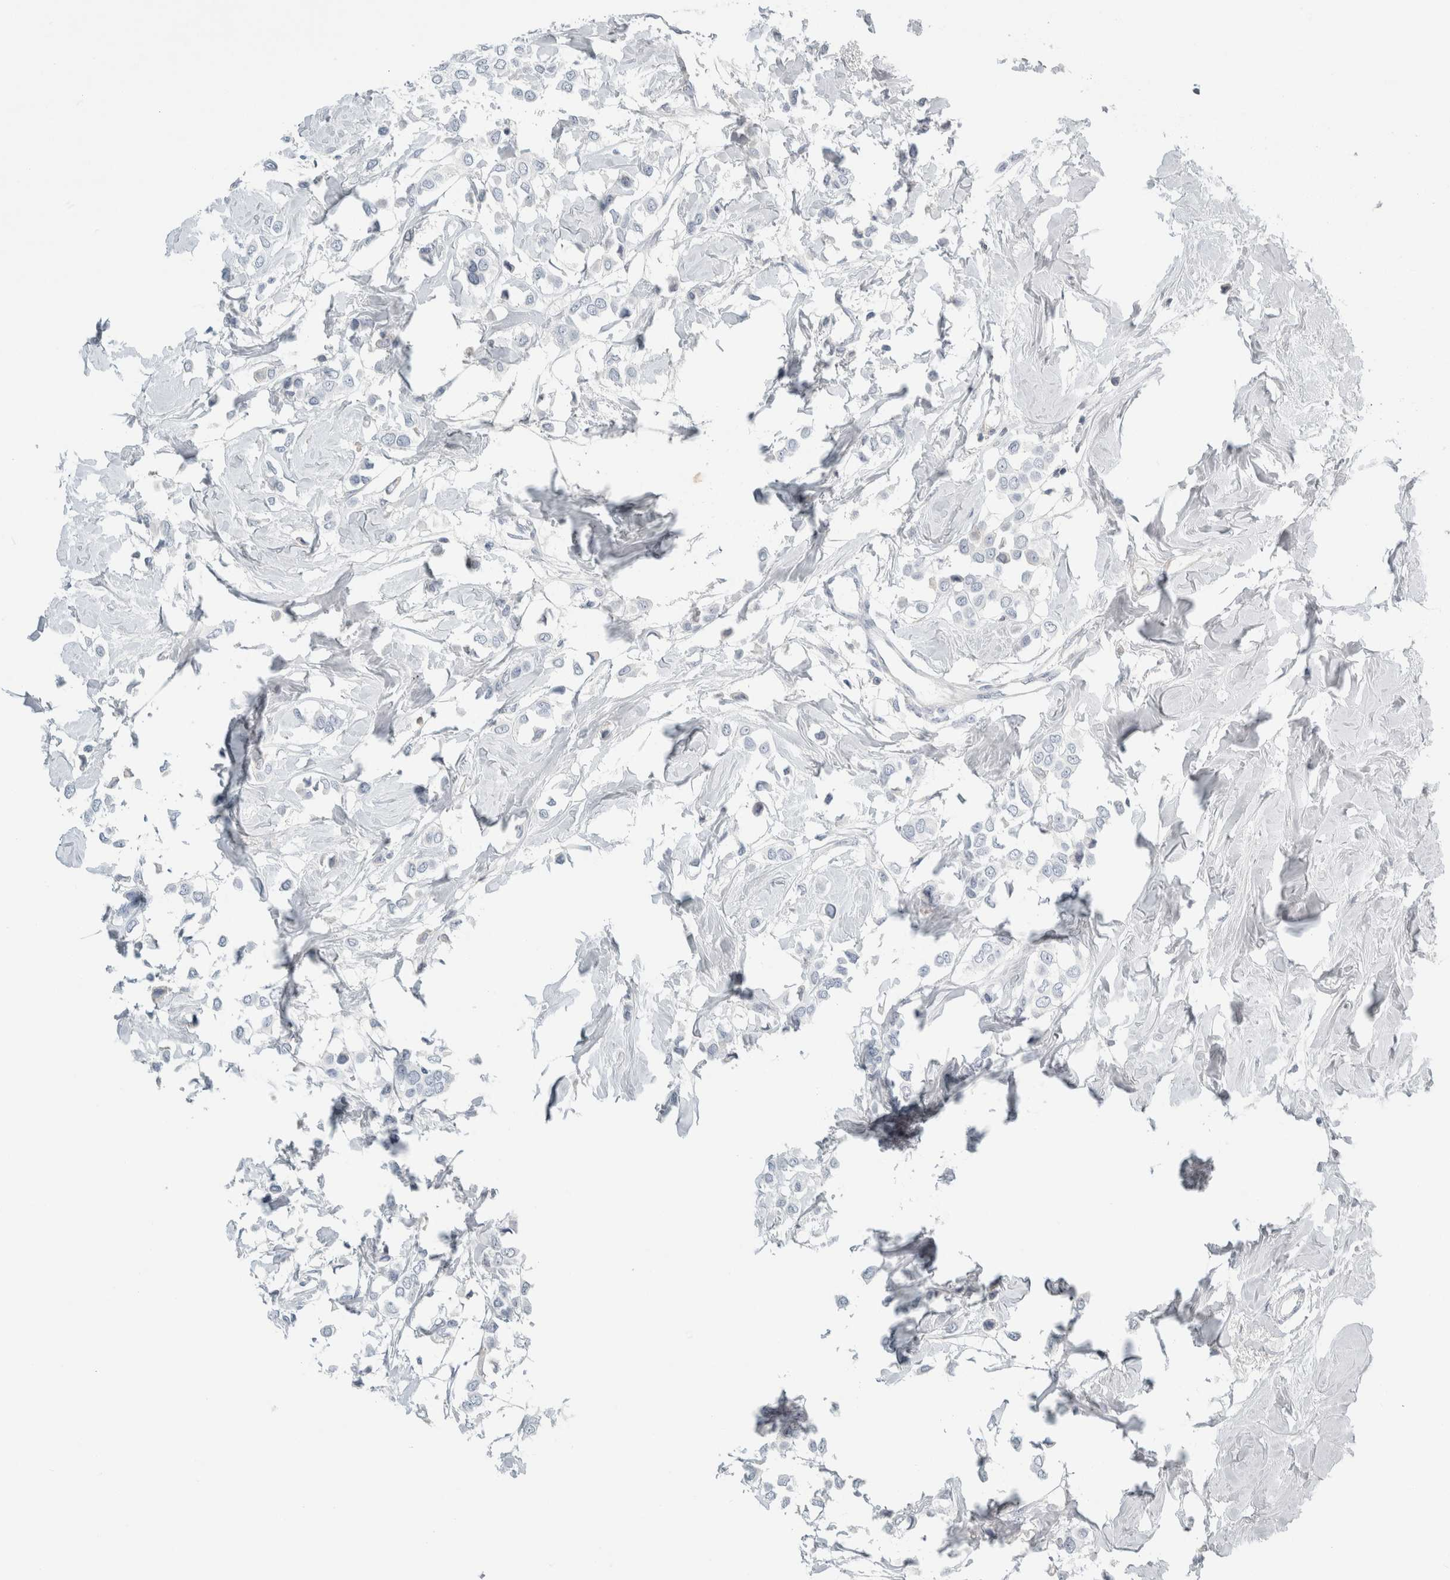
{"staining": {"intensity": "negative", "quantity": "none", "location": "none"}, "tissue": "breast cancer", "cell_type": "Tumor cells", "image_type": "cancer", "snomed": [{"axis": "morphology", "description": "Lobular carcinoma"}, {"axis": "topography", "description": "Breast"}], "caption": "There is no significant staining in tumor cells of breast lobular carcinoma.", "gene": "TSPAN8", "patient": {"sex": "female", "age": 51}}